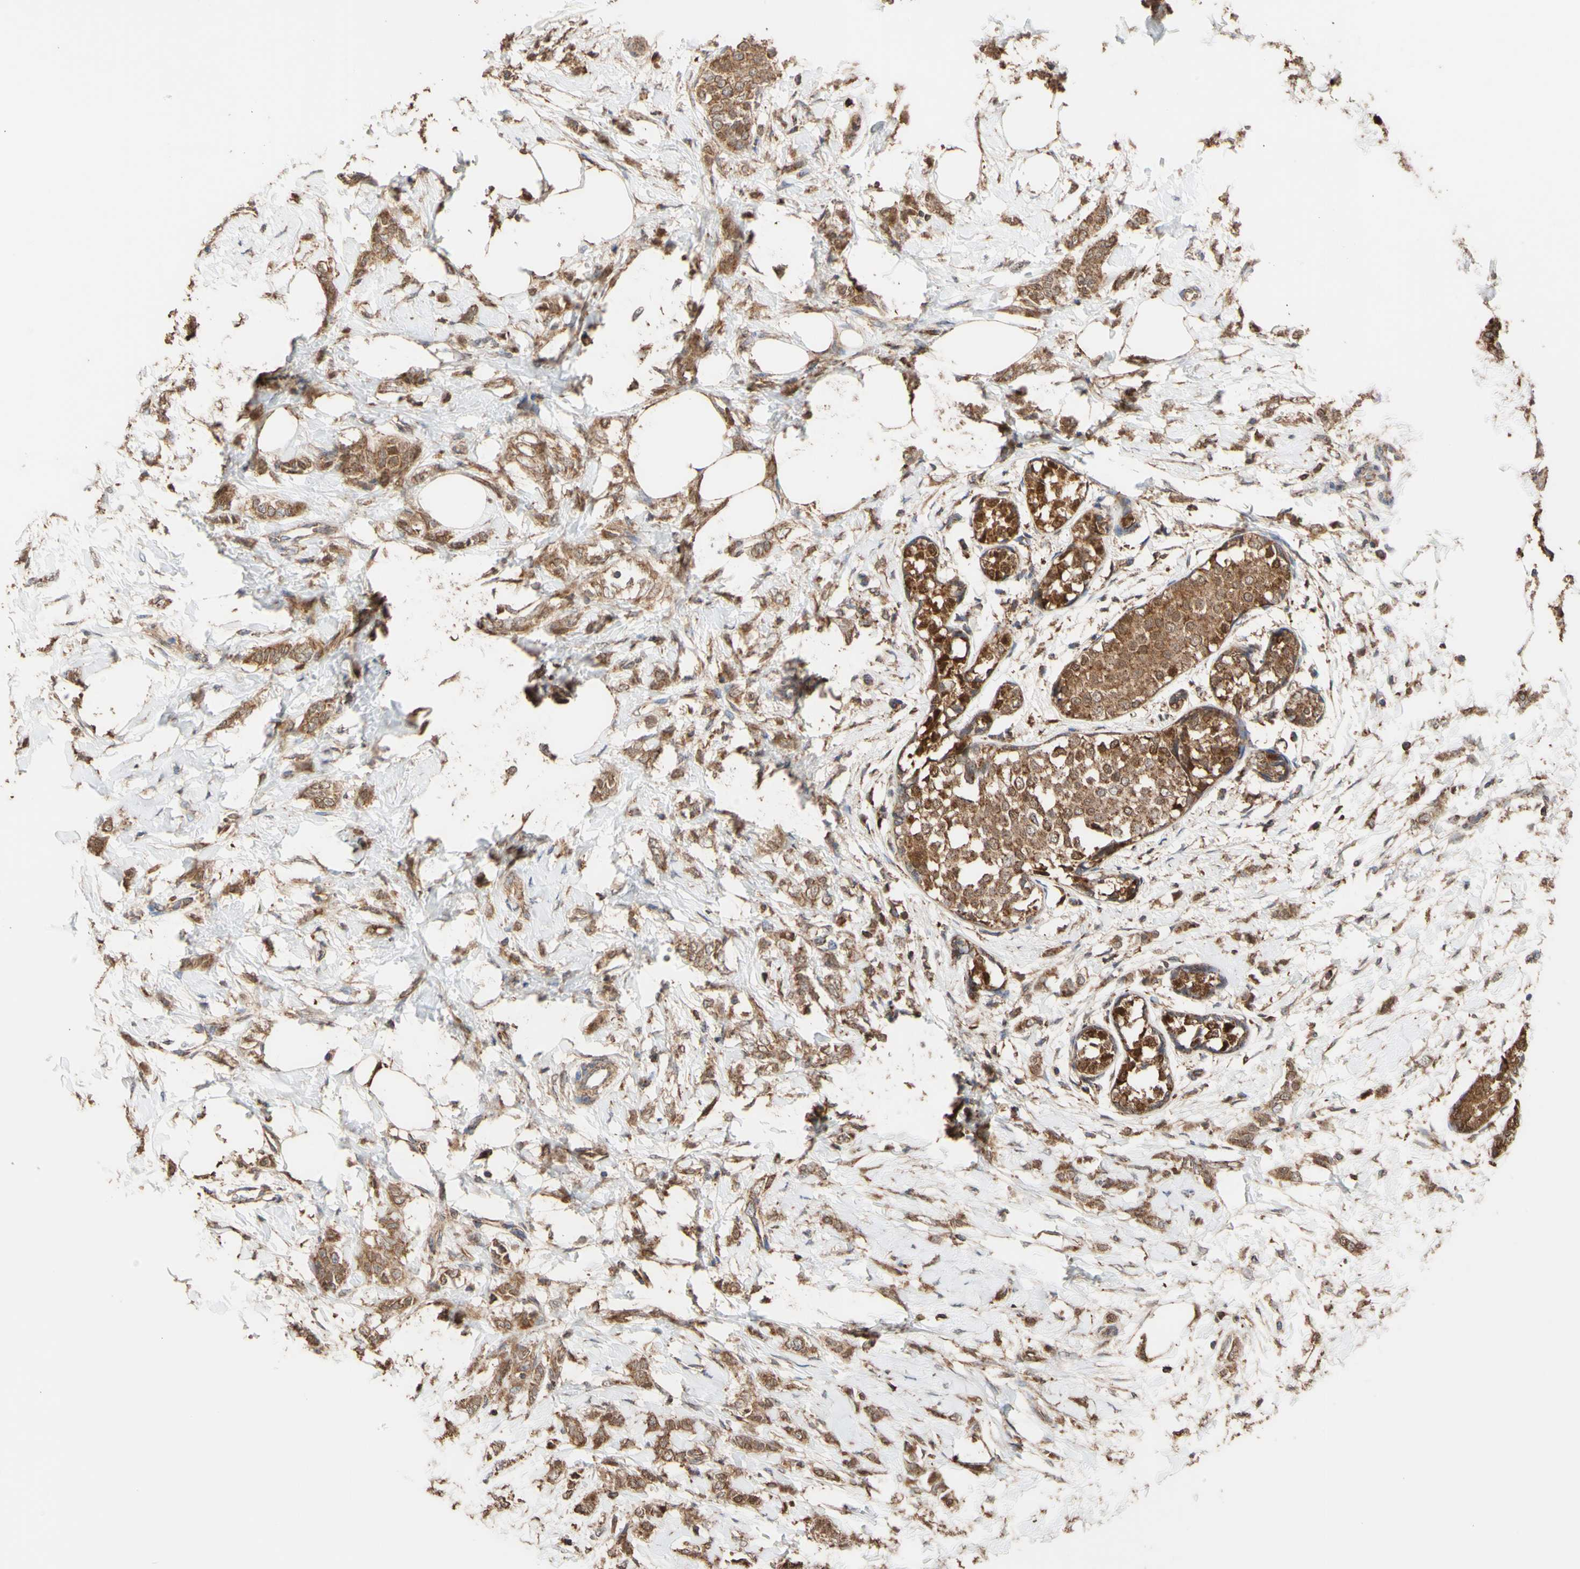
{"staining": {"intensity": "moderate", "quantity": ">75%", "location": "cytoplasmic/membranous"}, "tissue": "breast cancer", "cell_type": "Tumor cells", "image_type": "cancer", "snomed": [{"axis": "morphology", "description": "Lobular carcinoma, in situ"}, {"axis": "morphology", "description": "Lobular carcinoma"}, {"axis": "topography", "description": "Breast"}], "caption": "Moderate cytoplasmic/membranous staining for a protein is appreciated in approximately >75% of tumor cells of breast cancer using immunohistochemistry (IHC).", "gene": "ALDH9A1", "patient": {"sex": "female", "age": 41}}